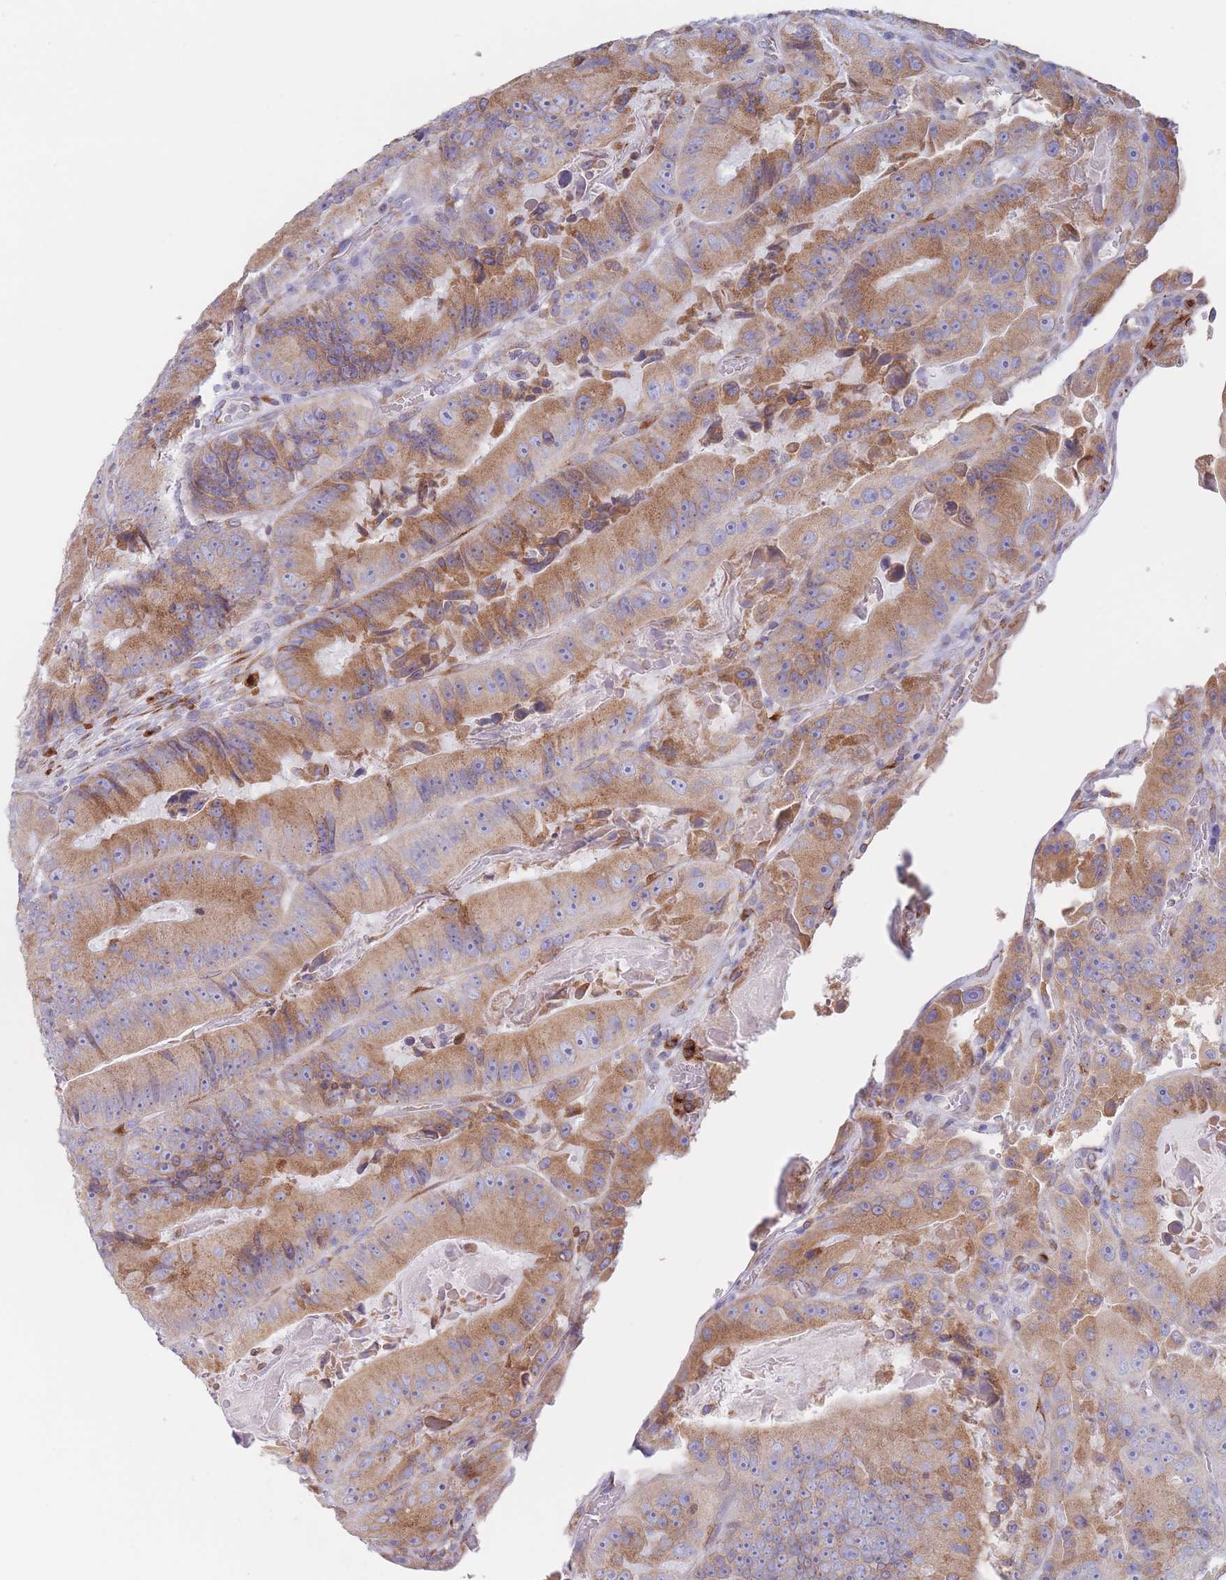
{"staining": {"intensity": "moderate", "quantity": ">75%", "location": "cytoplasmic/membranous"}, "tissue": "colorectal cancer", "cell_type": "Tumor cells", "image_type": "cancer", "snomed": [{"axis": "morphology", "description": "Adenocarcinoma, NOS"}, {"axis": "topography", "description": "Colon"}], "caption": "An image of colorectal adenocarcinoma stained for a protein shows moderate cytoplasmic/membranous brown staining in tumor cells. (DAB = brown stain, brightfield microscopy at high magnification).", "gene": "MRPL30", "patient": {"sex": "female", "age": 86}}